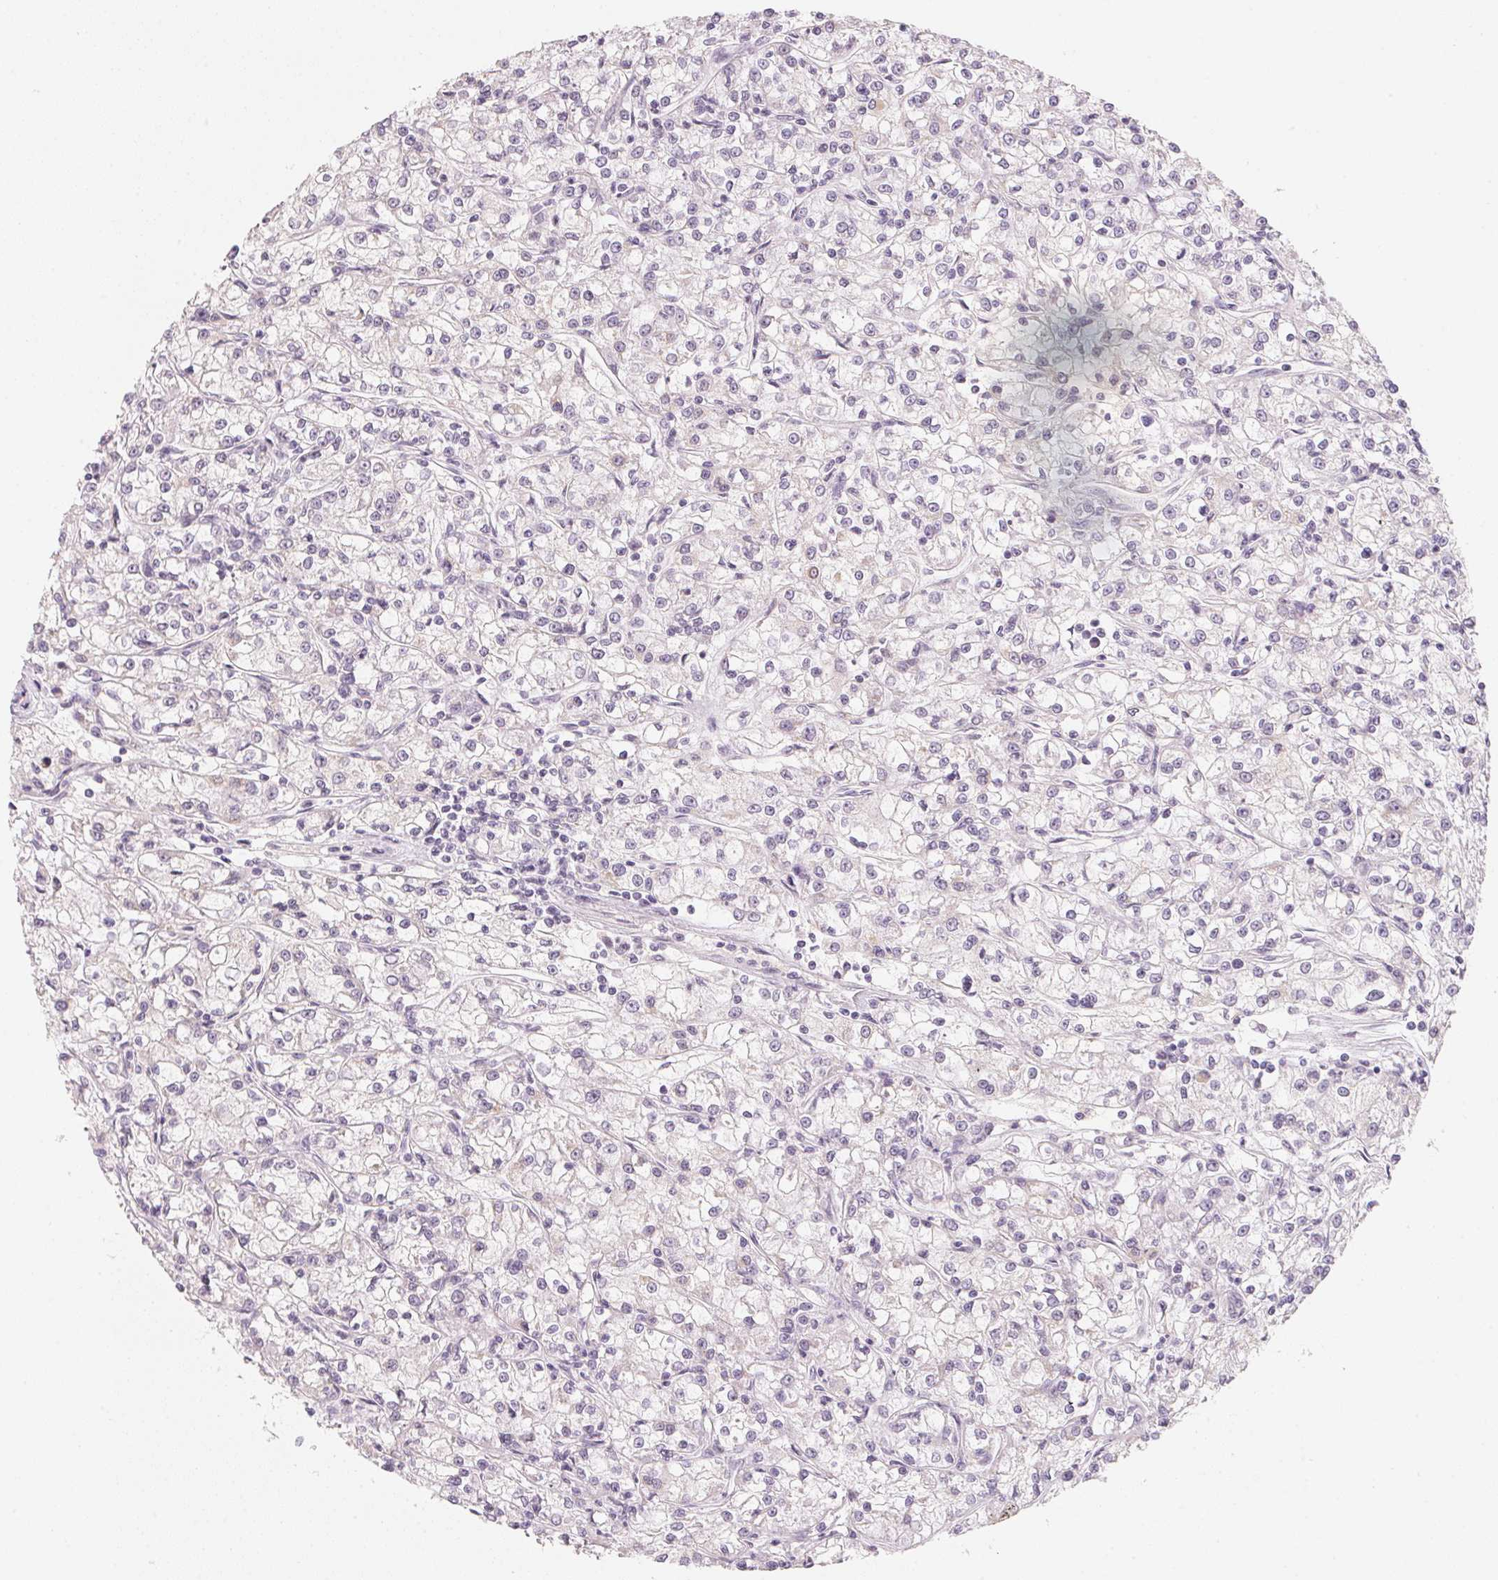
{"staining": {"intensity": "negative", "quantity": "none", "location": "none"}, "tissue": "renal cancer", "cell_type": "Tumor cells", "image_type": "cancer", "snomed": [{"axis": "morphology", "description": "Adenocarcinoma, NOS"}, {"axis": "topography", "description": "Kidney"}], "caption": "Renal cancer (adenocarcinoma) was stained to show a protein in brown. There is no significant staining in tumor cells. (Brightfield microscopy of DAB (3,3'-diaminobenzidine) IHC at high magnification).", "gene": "ANKRD31", "patient": {"sex": "female", "age": 59}}